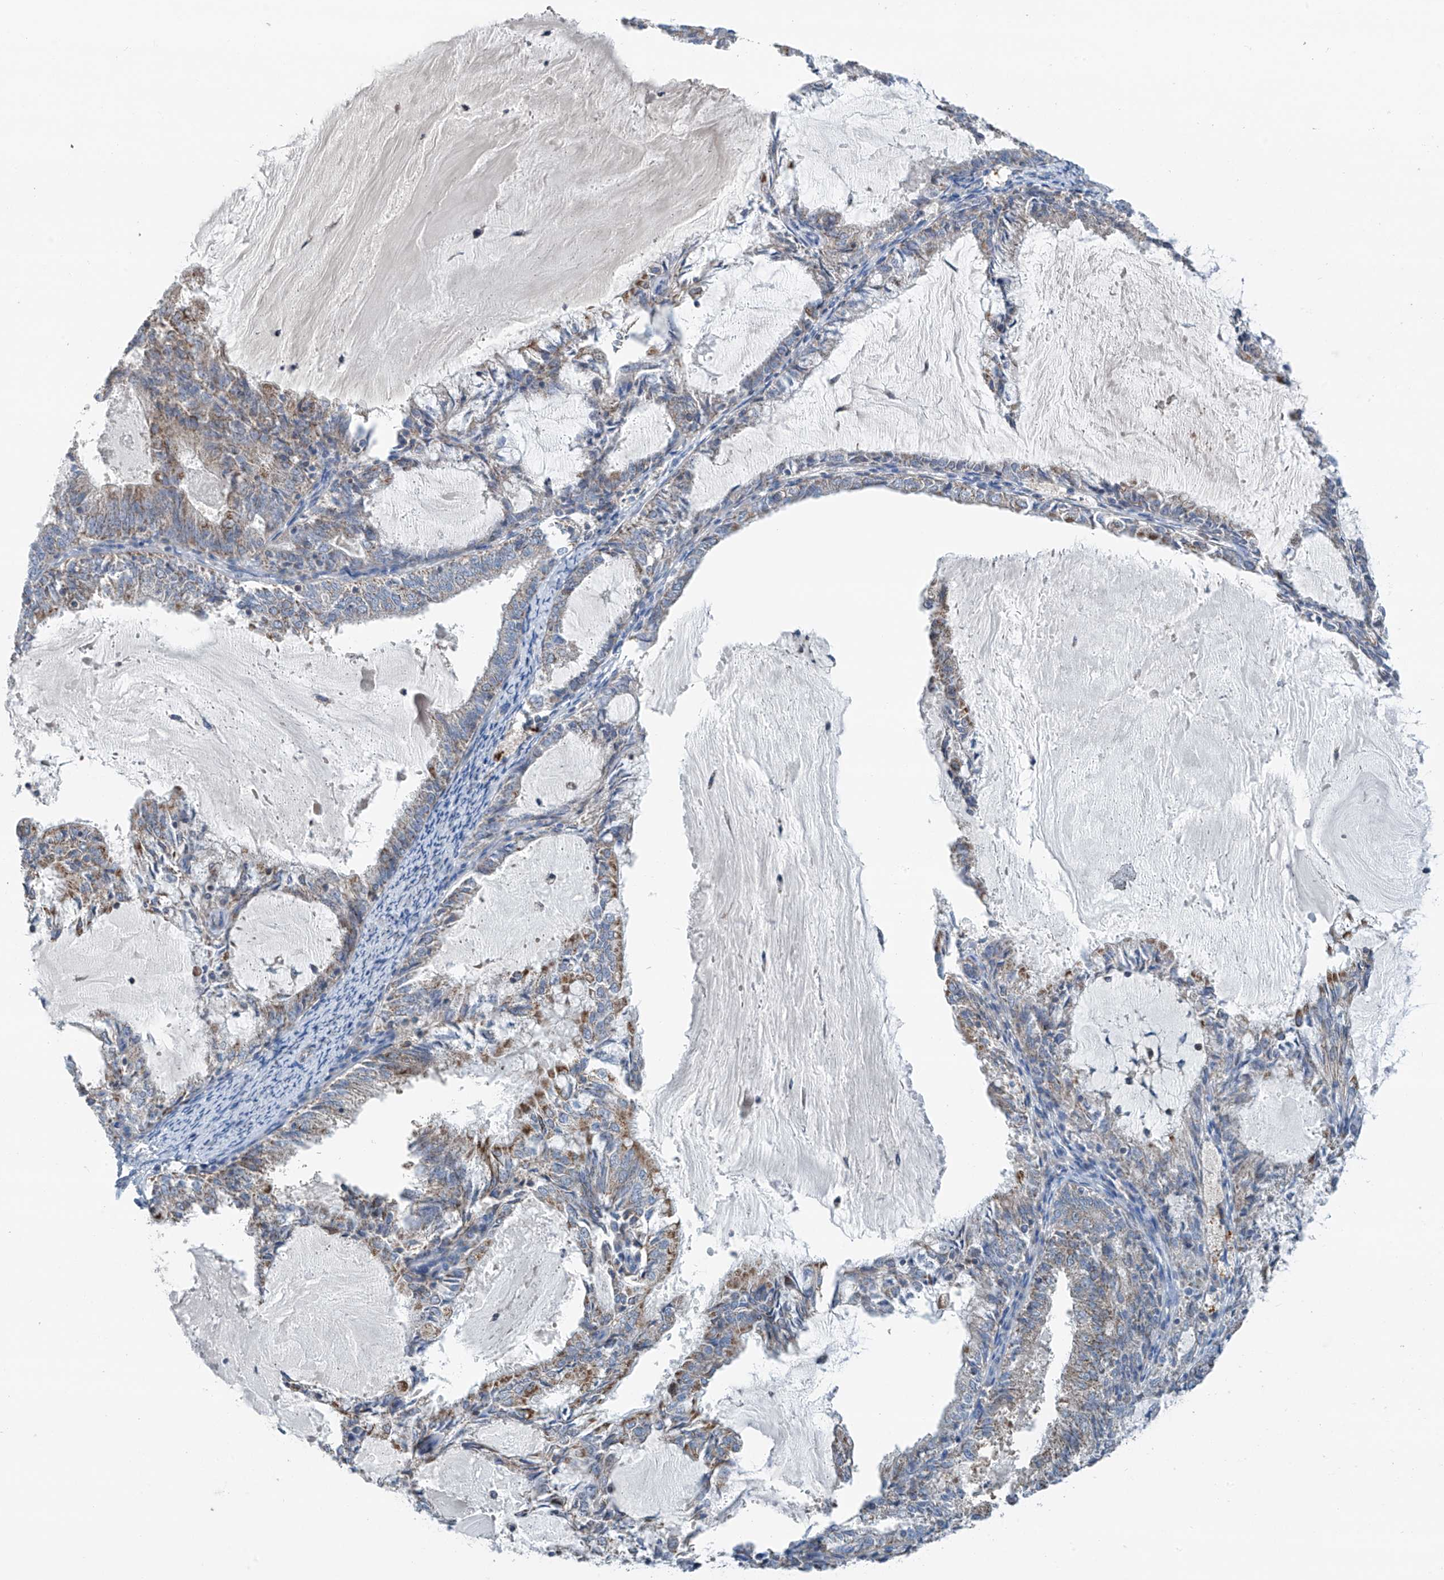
{"staining": {"intensity": "moderate", "quantity": "25%-75%", "location": "cytoplasmic/membranous"}, "tissue": "endometrial cancer", "cell_type": "Tumor cells", "image_type": "cancer", "snomed": [{"axis": "morphology", "description": "Adenocarcinoma, NOS"}, {"axis": "topography", "description": "Endometrium"}], "caption": "Immunohistochemistry (IHC) (DAB) staining of endometrial cancer (adenocarcinoma) demonstrates moderate cytoplasmic/membranous protein expression in approximately 25%-75% of tumor cells.", "gene": "SYN3", "patient": {"sex": "female", "age": 57}}